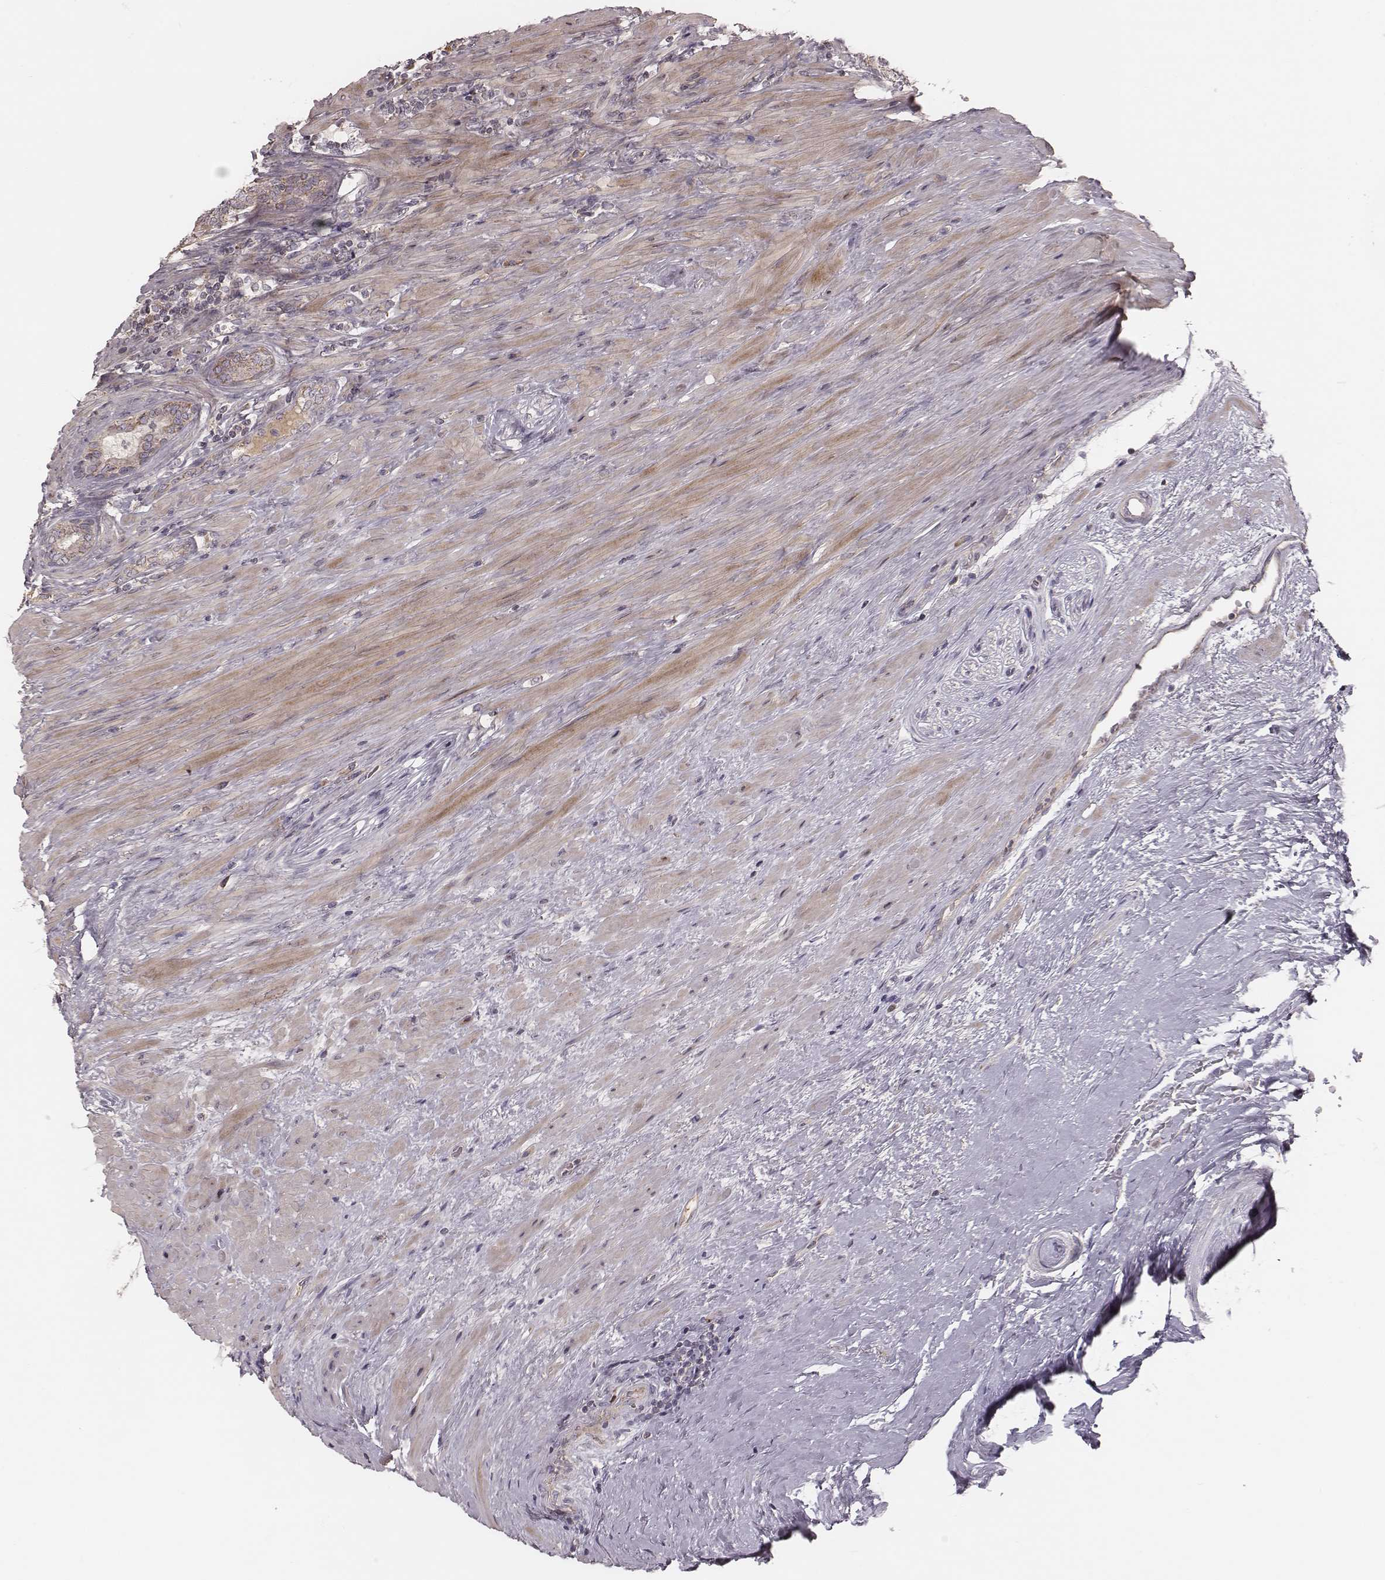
{"staining": {"intensity": "weak", "quantity": ">75%", "location": "cytoplasmic/membranous"}, "tissue": "prostate cancer", "cell_type": "Tumor cells", "image_type": "cancer", "snomed": [{"axis": "morphology", "description": "Adenocarcinoma, Low grade"}, {"axis": "topography", "description": "Prostate and seminal vesicle, NOS"}], "caption": "Immunohistochemical staining of human prostate cancer displays low levels of weak cytoplasmic/membranous positivity in about >75% of tumor cells.", "gene": "MRPS27", "patient": {"sex": "male", "age": 61}}